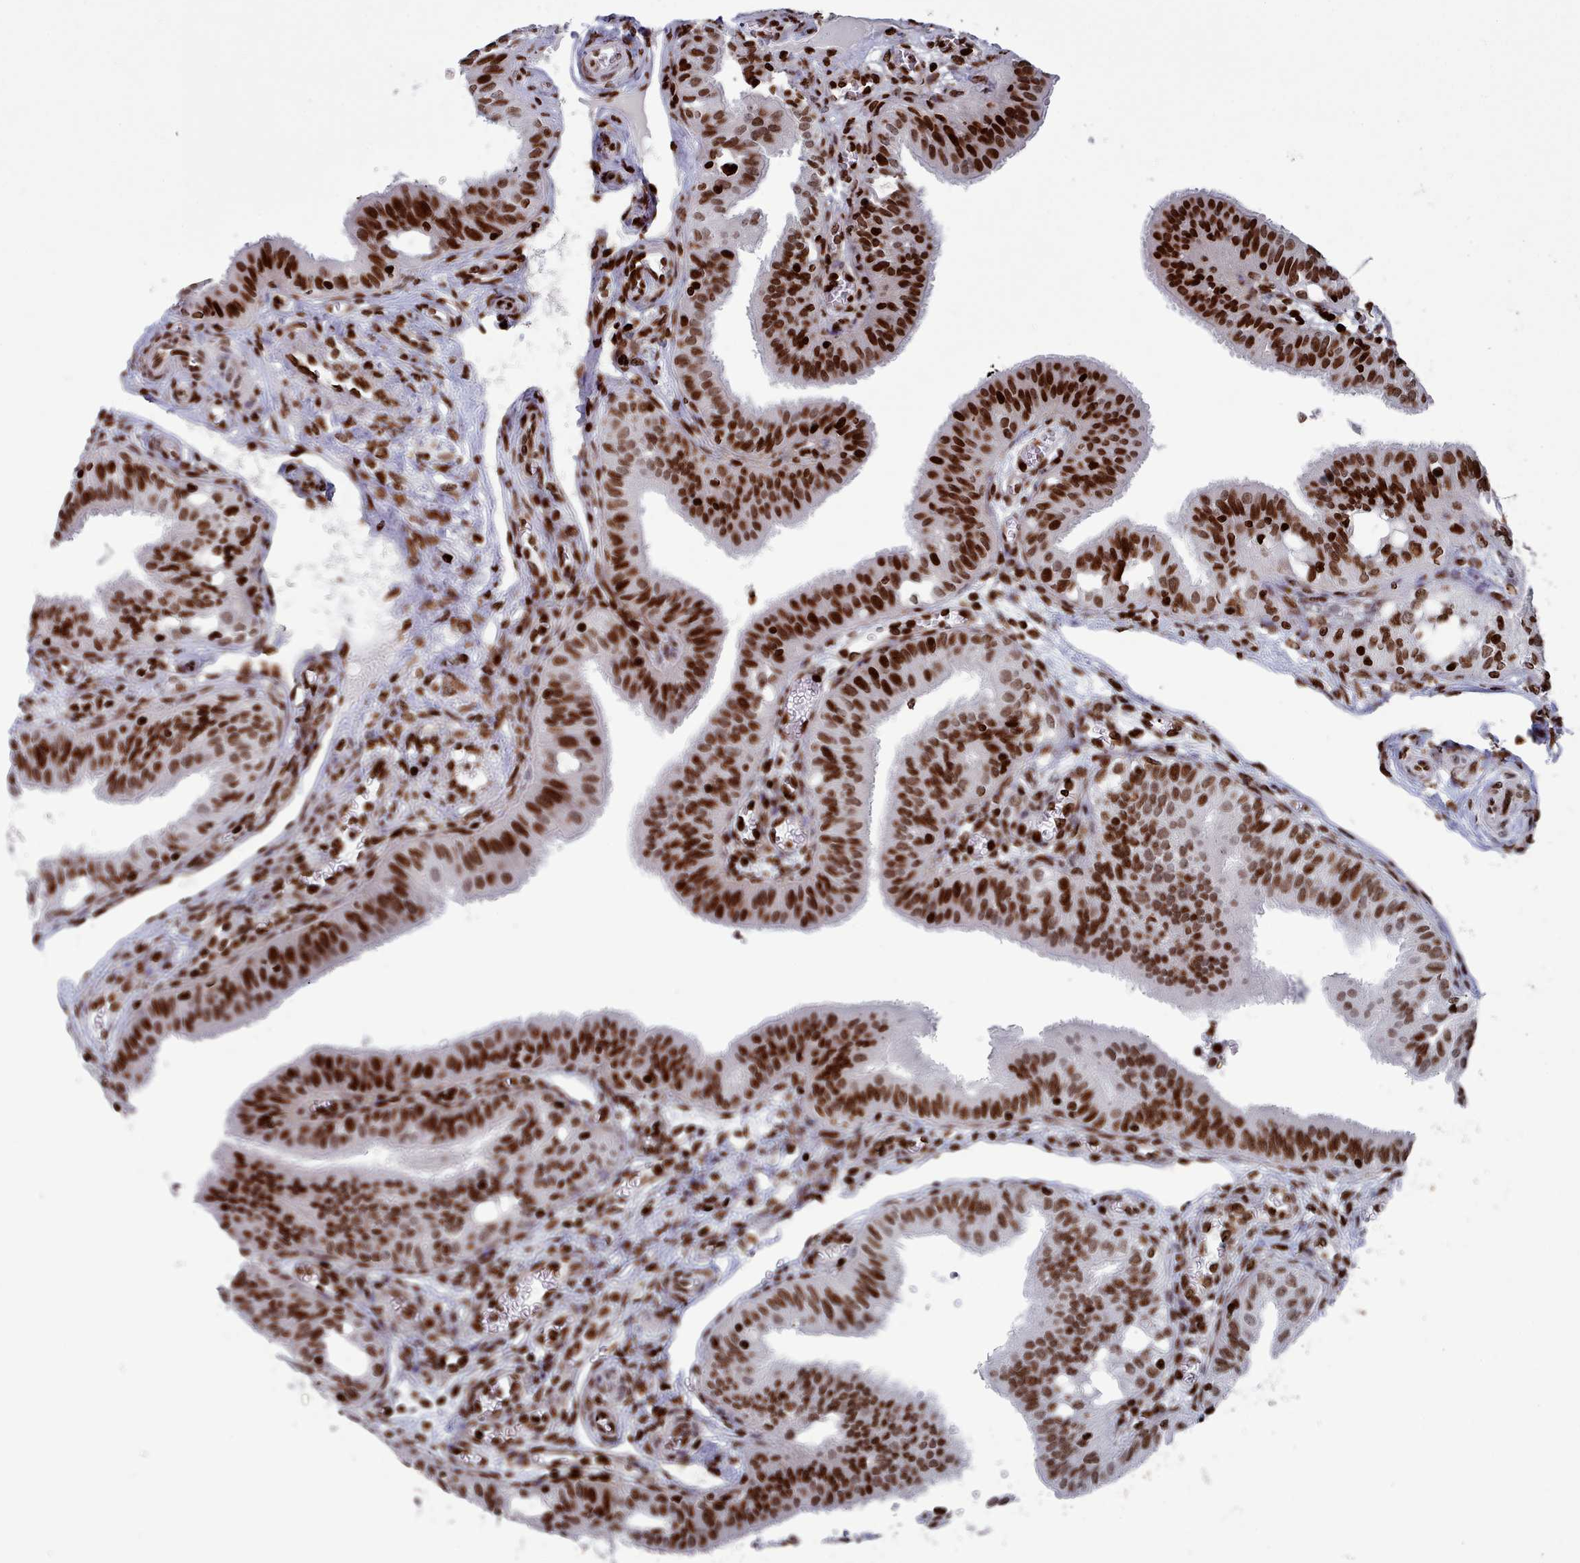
{"staining": {"intensity": "strong", "quantity": ">75%", "location": "nuclear"}, "tissue": "fallopian tube", "cell_type": "Glandular cells", "image_type": "normal", "snomed": [{"axis": "morphology", "description": "Normal tissue, NOS"}, {"axis": "topography", "description": "Fallopian tube"}, {"axis": "topography", "description": "Ovary"}], "caption": "Human fallopian tube stained with a protein marker demonstrates strong staining in glandular cells.", "gene": "PCDHB11", "patient": {"sex": "female", "age": 42}}